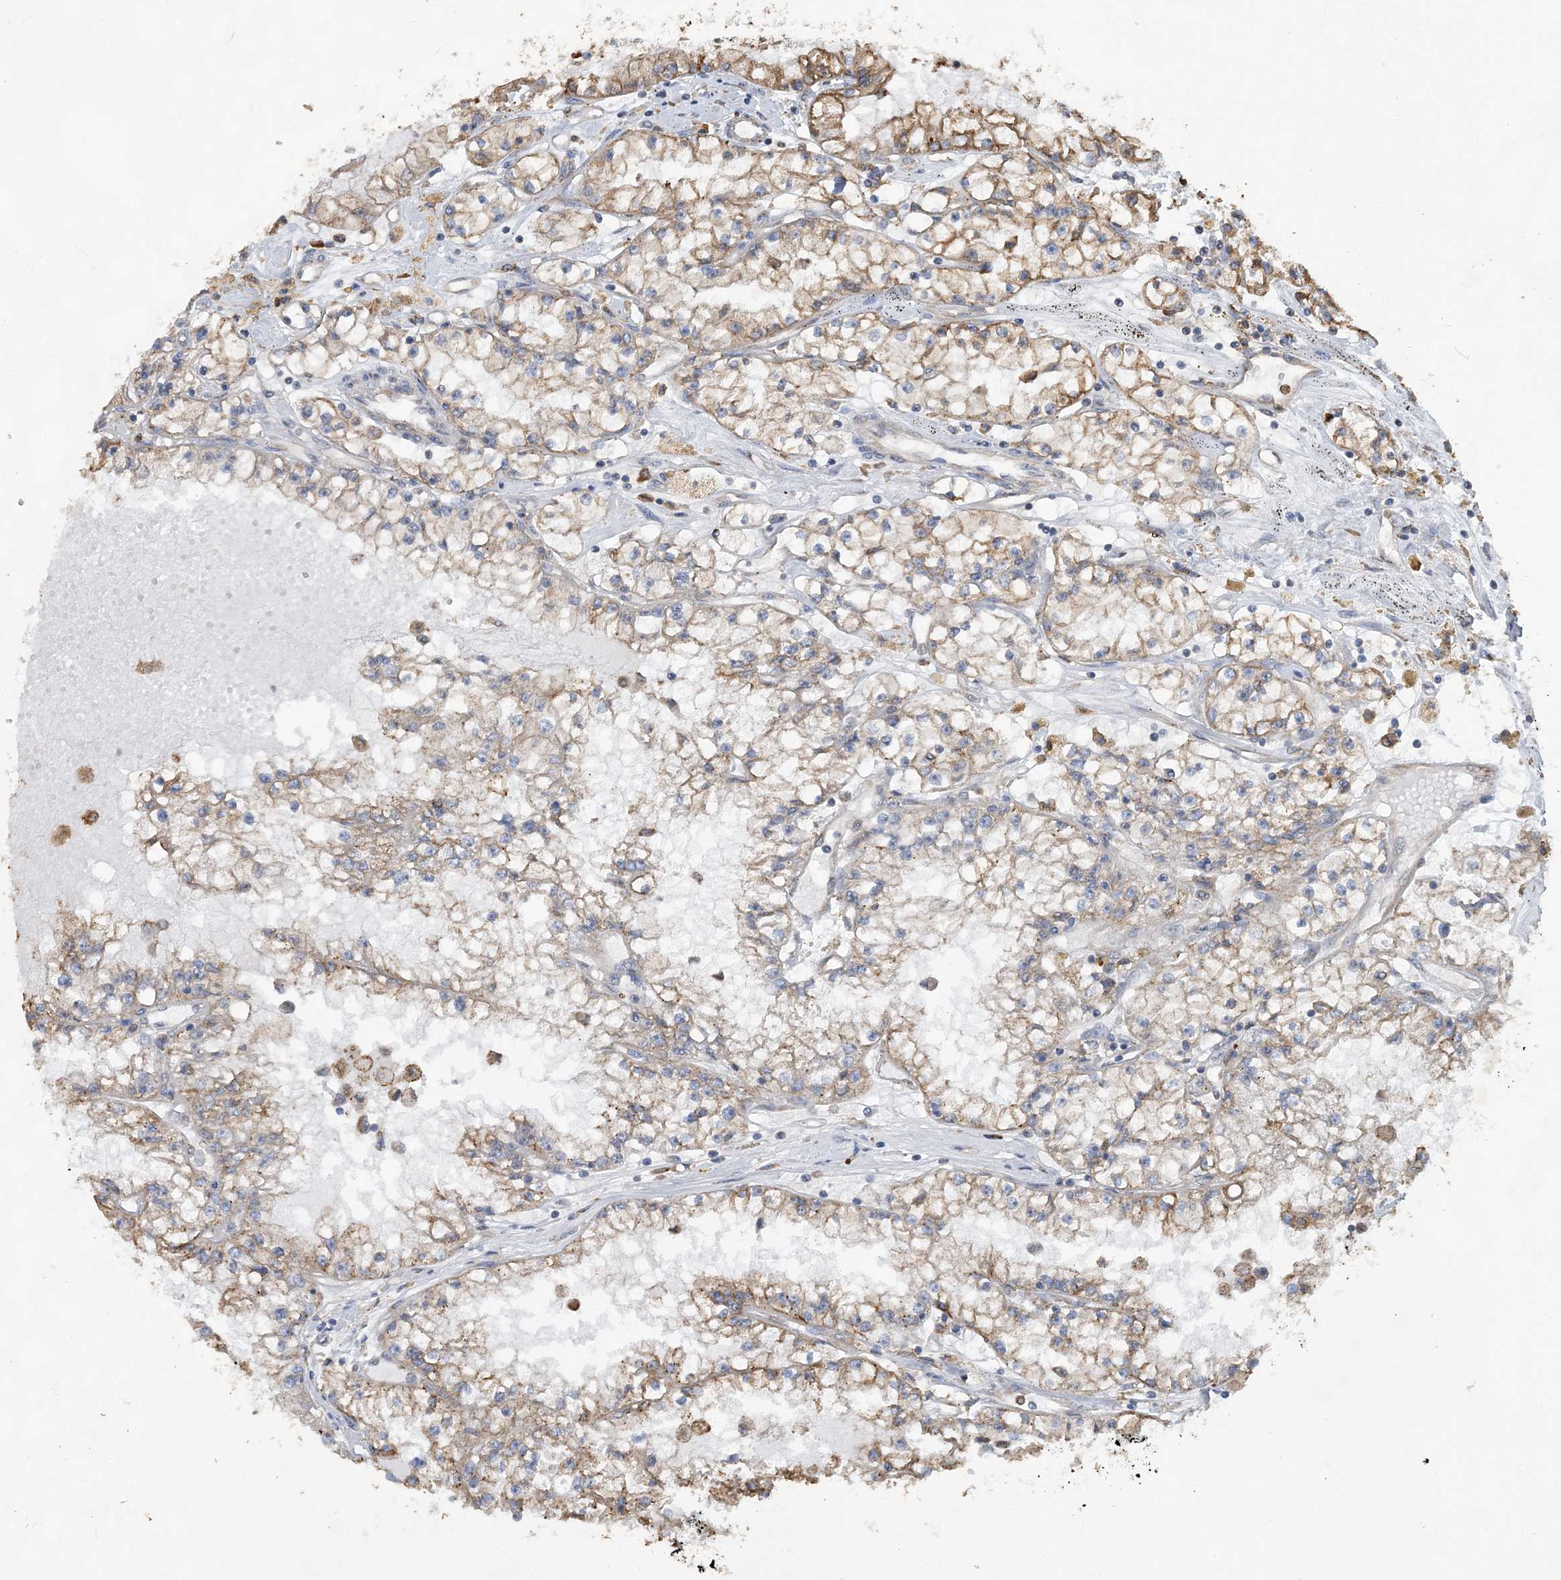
{"staining": {"intensity": "moderate", "quantity": "25%-75%", "location": "cytoplasmic/membranous"}, "tissue": "renal cancer", "cell_type": "Tumor cells", "image_type": "cancer", "snomed": [{"axis": "morphology", "description": "Adenocarcinoma, NOS"}, {"axis": "topography", "description": "Kidney"}], "caption": "DAB (3,3'-diaminobenzidine) immunohistochemical staining of adenocarcinoma (renal) shows moderate cytoplasmic/membranous protein expression in approximately 25%-75% of tumor cells.", "gene": "WDR12", "patient": {"sex": "male", "age": 56}}